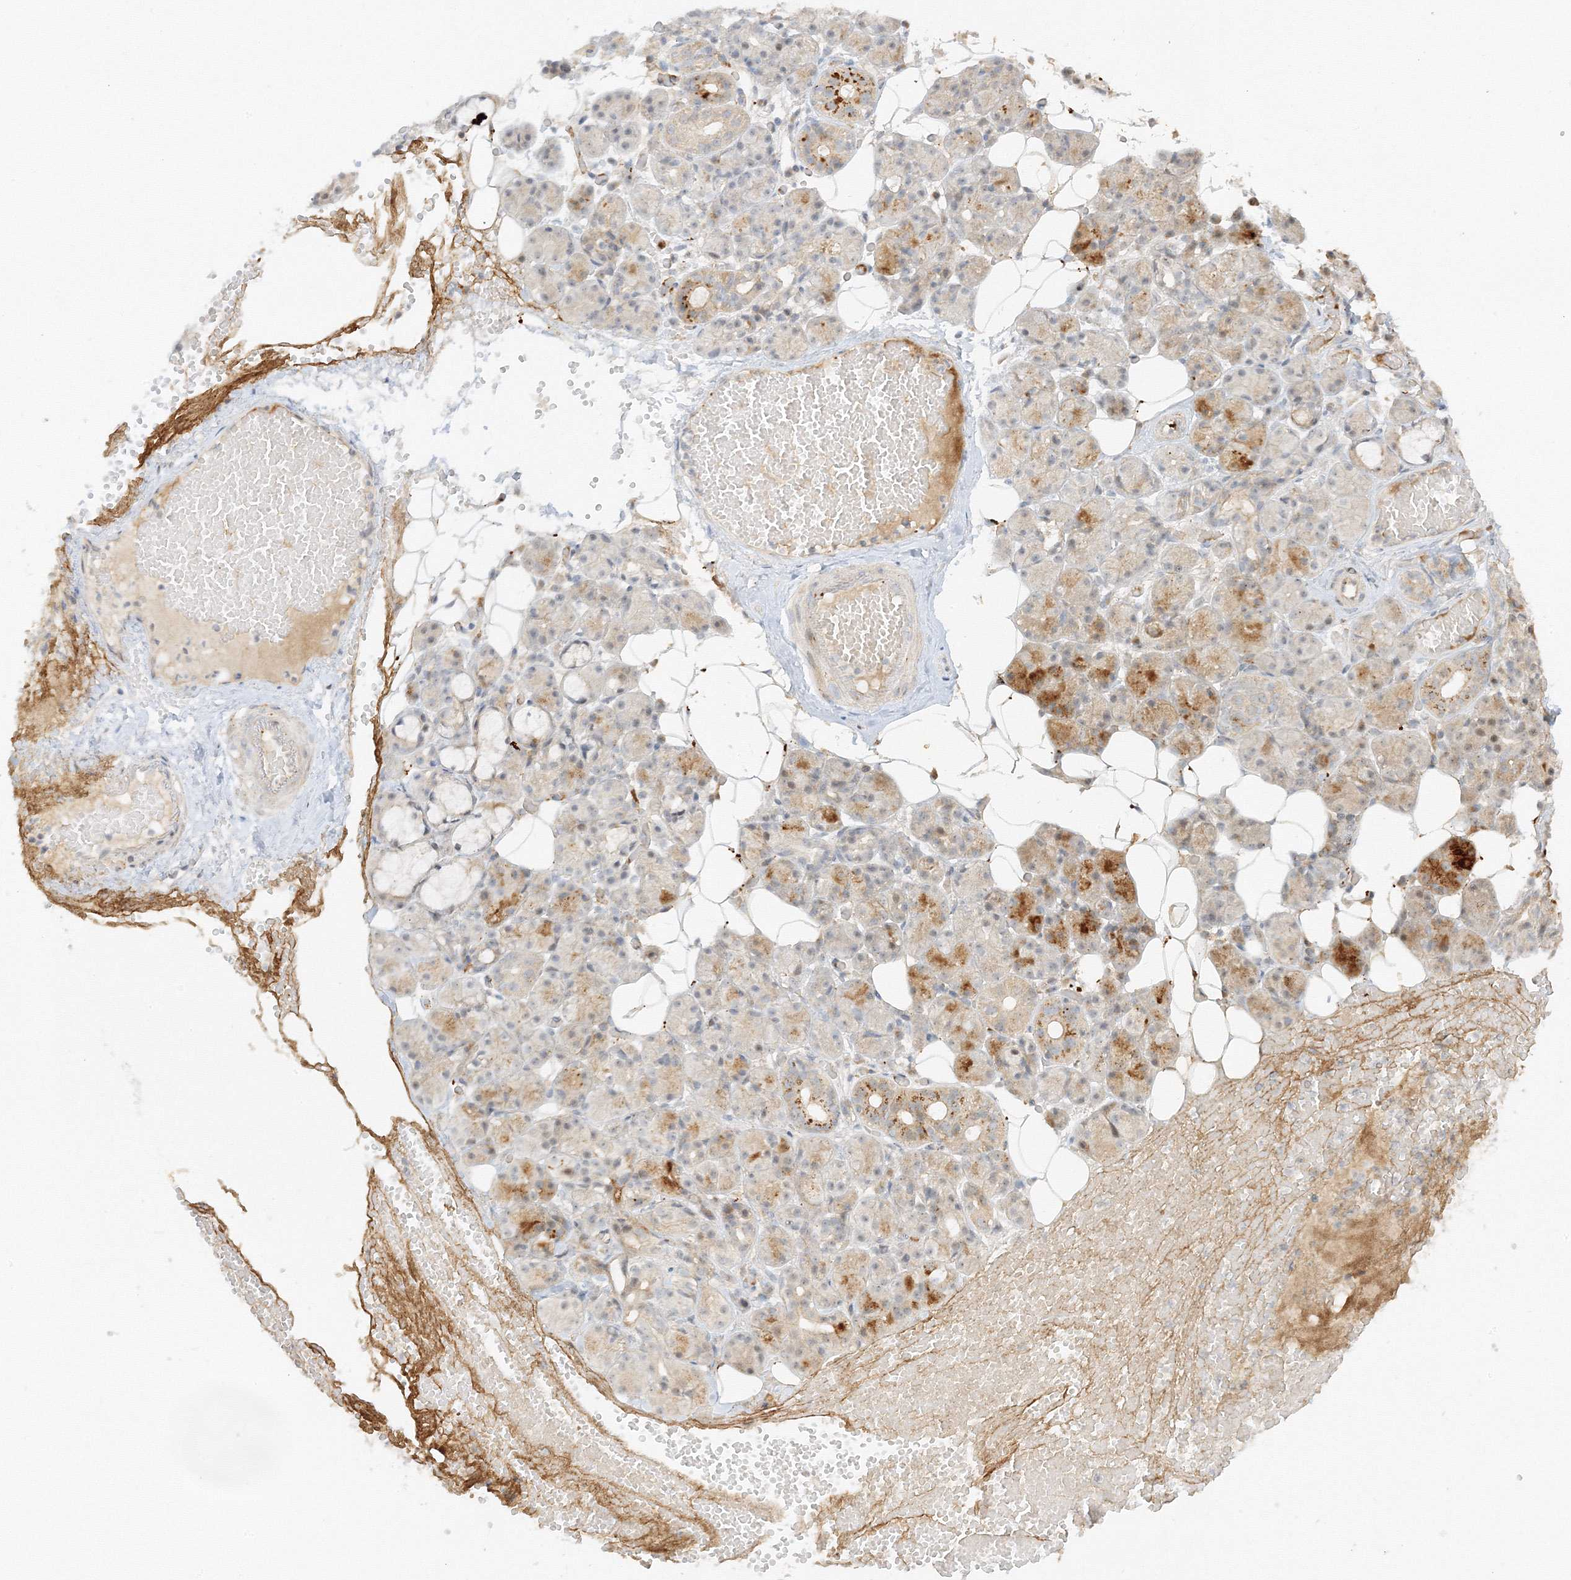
{"staining": {"intensity": "moderate", "quantity": "<25%", "location": "cytoplasmic/membranous"}, "tissue": "salivary gland", "cell_type": "Glandular cells", "image_type": "normal", "snomed": [{"axis": "morphology", "description": "Normal tissue, NOS"}, {"axis": "topography", "description": "Salivary gland"}], "caption": "DAB immunohistochemical staining of unremarkable human salivary gland shows moderate cytoplasmic/membranous protein positivity in about <25% of glandular cells.", "gene": "ETAA1", "patient": {"sex": "male", "age": 63}}